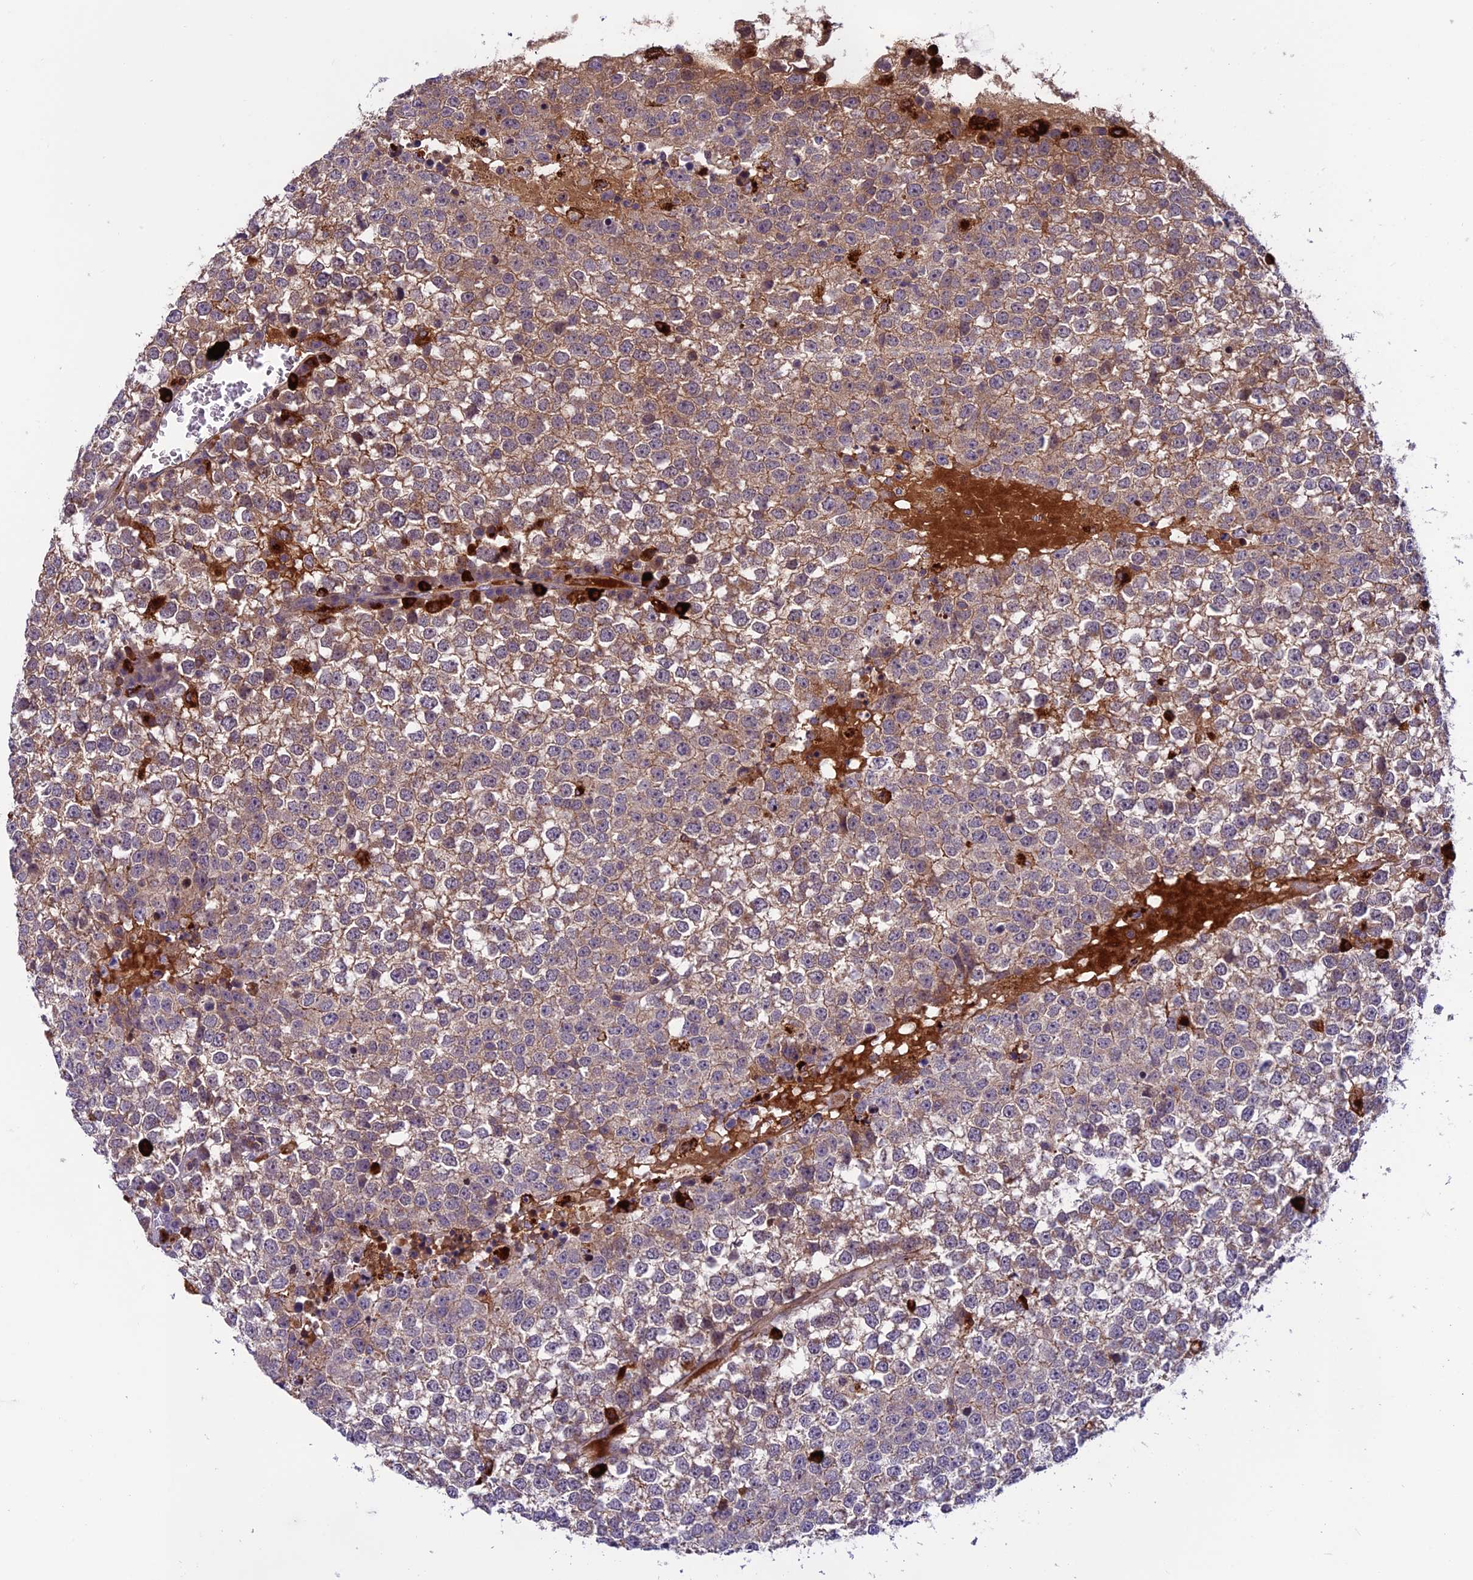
{"staining": {"intensity": "weak", "quantity": "25%-75%", "location": "cytoplasmic/membranous"}, "tissue": "testis cancer", "cell_type": "Tumor cells", "image_type": "cancer", "snomed": [{"axis": "morphology", "description": "Seminoma, NOS"}, {"axis": "topography", "description": "Testis"}], "caption": "This histopathology image displays immunohistochemistry (IHC) staining of seminoma (testis), with low weak cytoplasmic/membranous positivity in approximately 25%-75% of tumor cells.", "gene": "ARHGEF18", "patient": {"sex": "male", "age": 65}}